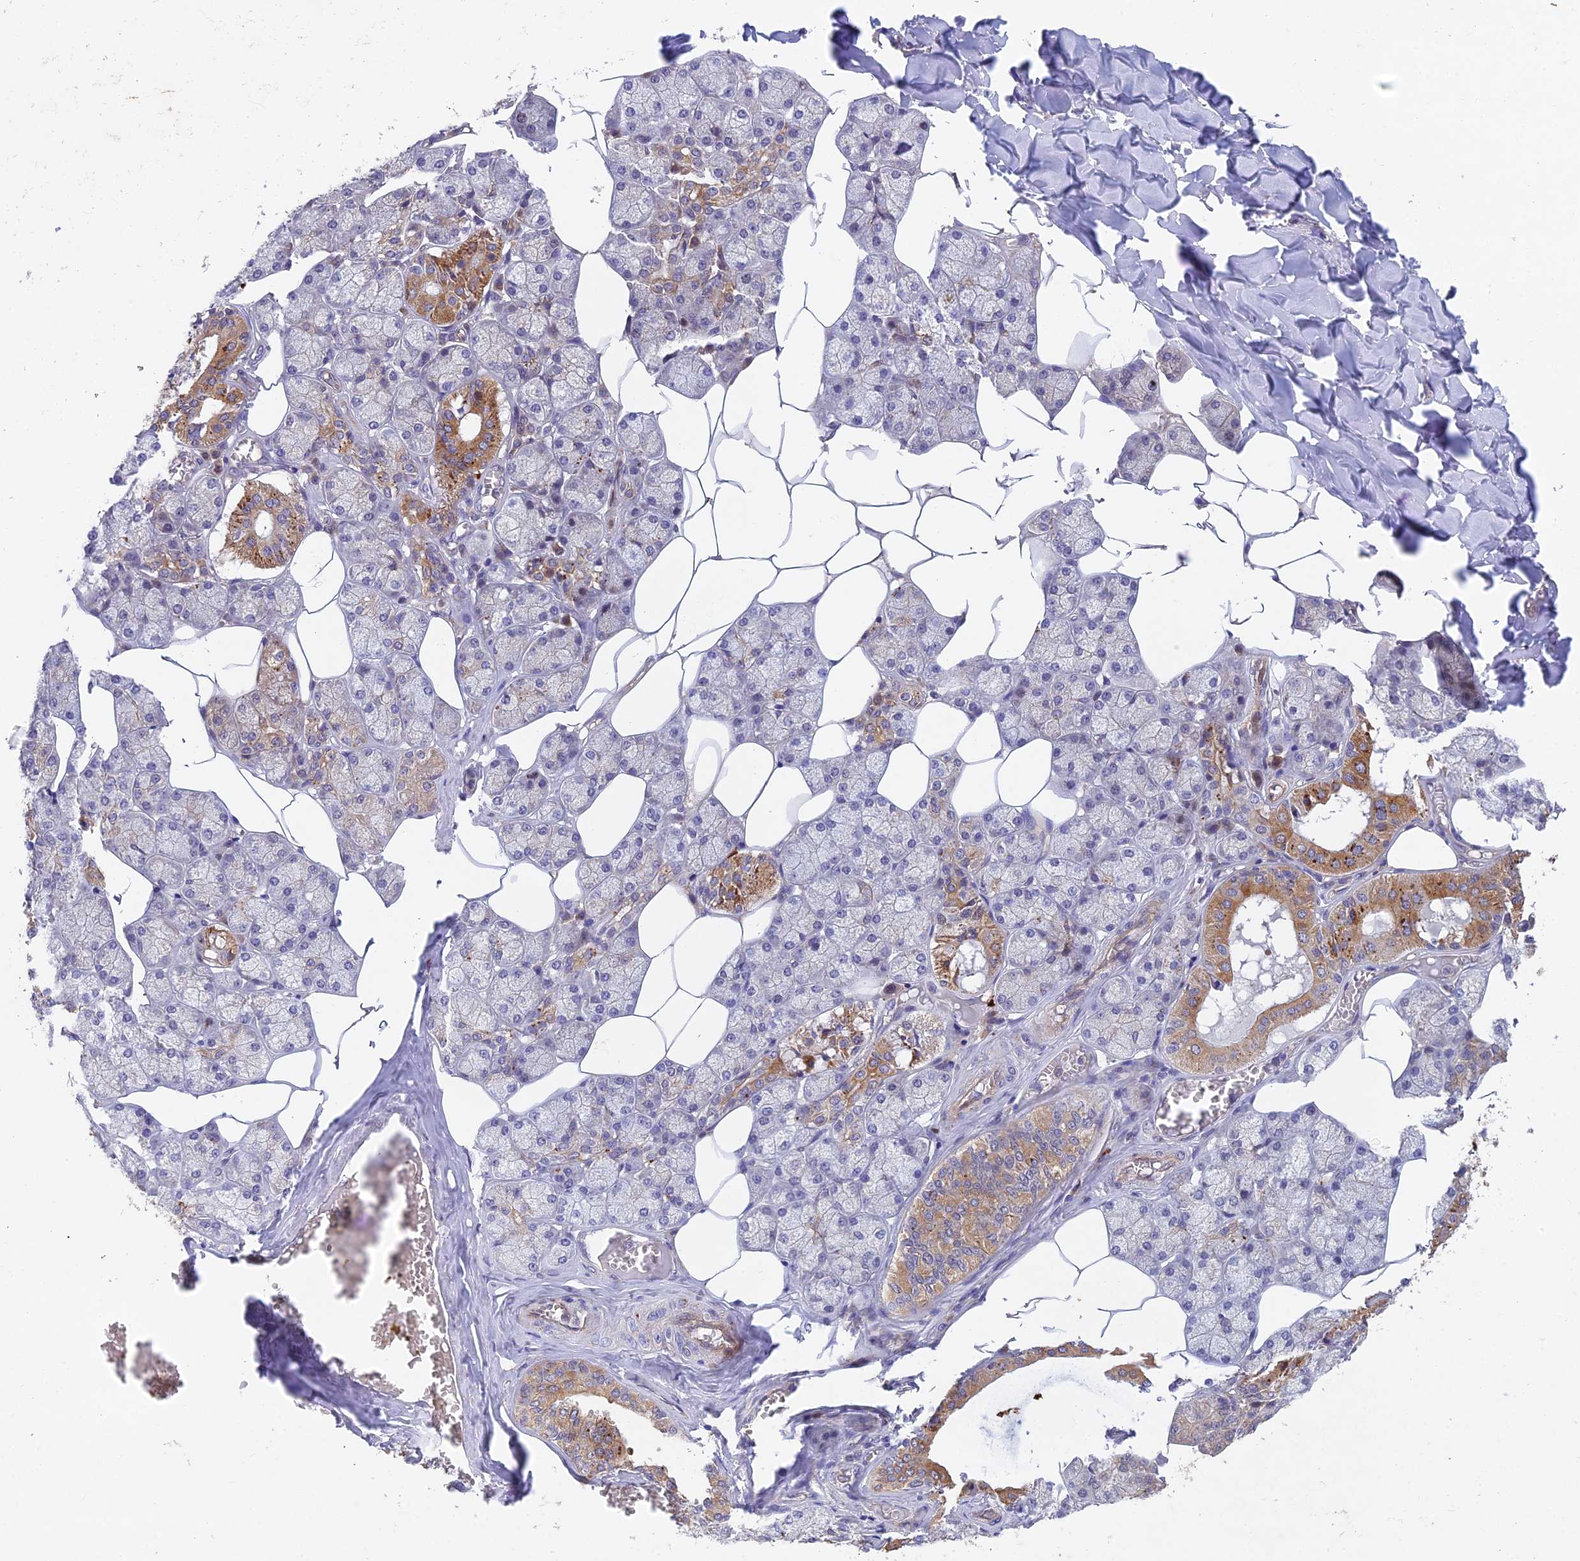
{"staining": {"intensity": "moderate", "quantity": "25%-75%", "location": "cytoplasmic/membranous"}, "tissue": "salivary gland", "cell_type": "Glandular cells", "image_type": "normal", "snomed": [{"axis": "morphology", "description": "Normal tissue, NOS"}, {"axis": "topography", "description": "Salivary gland"}], "caption": "Immunohistochemical staining of unremarkable human salivary gland reveals moderate cytoplasmic/membranous protein positivity in approximately 25%-75% of glandular cells. (brown staining indicates protein expression, while blue staining denotes nuclei).", "gene": "NSMCE1", "patient": {"sex": "male", "age": 62}}